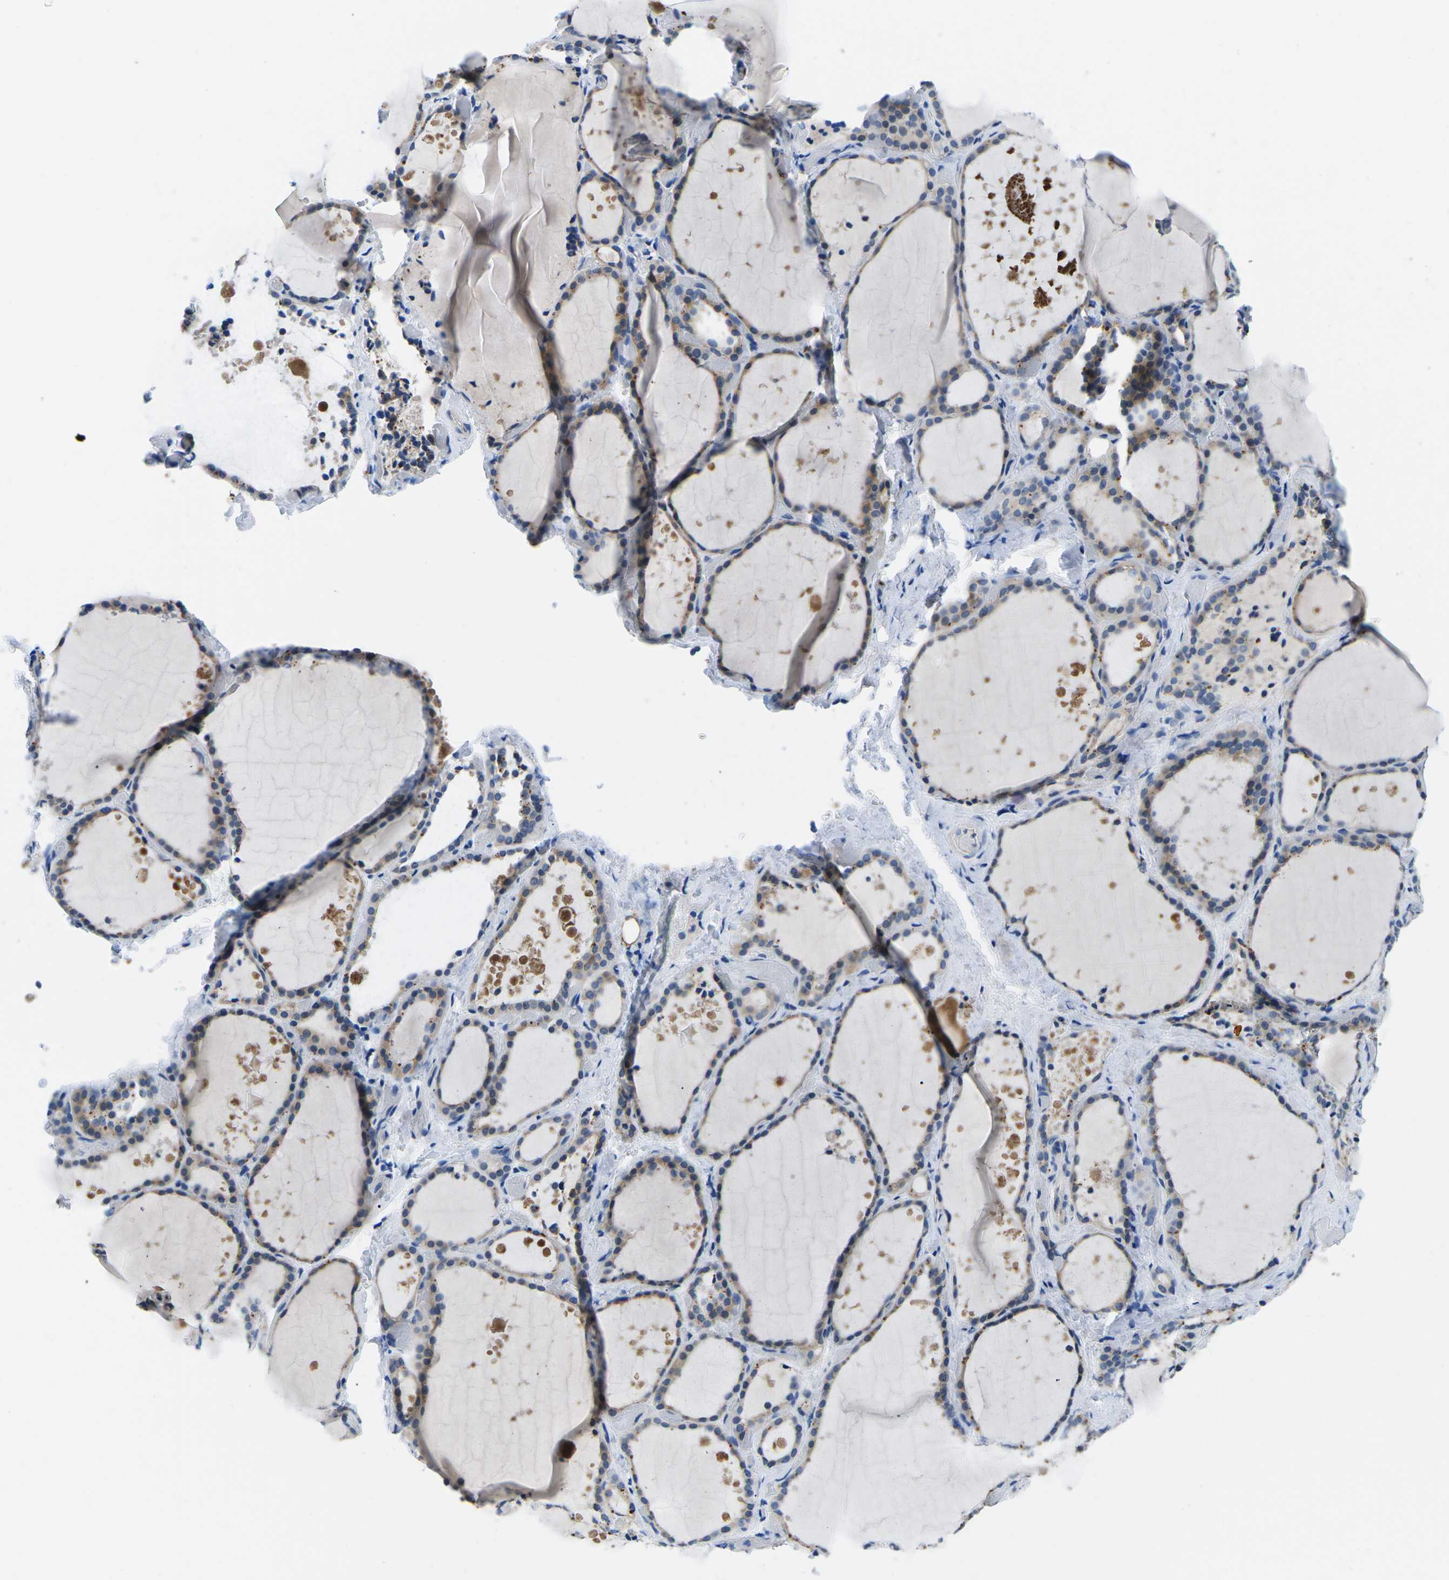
{"staining": {"intensity": "weak", "quantity": "25%-75%", "location": "cytoplasmic/membranous"}, "tissue": "thyroid gland", "cell_type": "Glandular cells", "image_type": "normal", "snomed": [{"axis": "morphology", "description": "Normal tissue, NOS"}, {"axis": "topography", "description": "Thyroid gland"}], "caption": "Immunohistochemistry of unremarkable thyroid gland exhibits low levels of weak cytoplasmic/membranous staining in about 25%-75% of glandular cells.", "gene": "TM6SF1", "patient": {"sex": "female", "age": 44}}